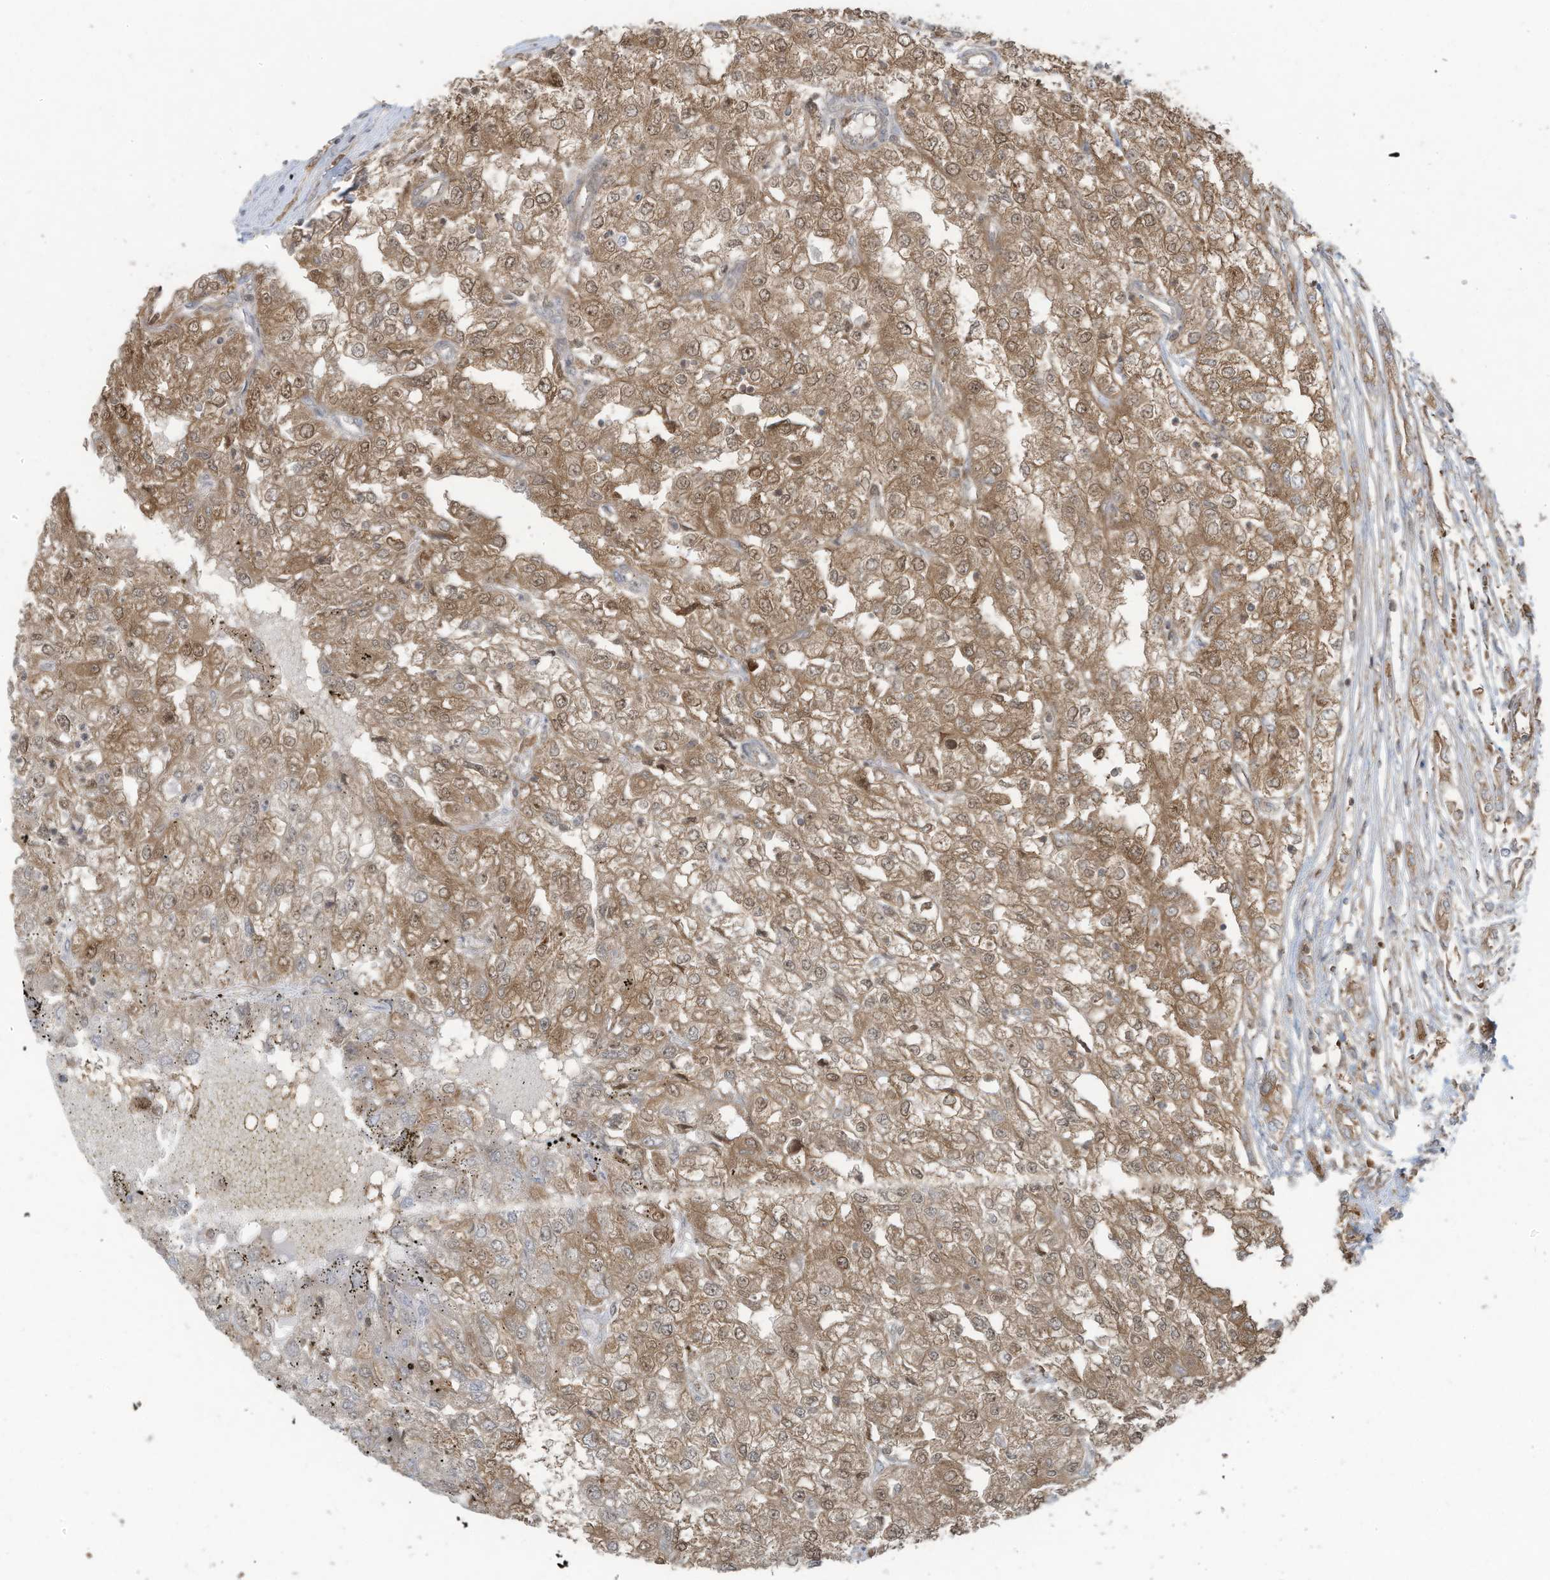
{"staining": {"intensity": "moderate", "quantity": ">75%", "location": "cytoplasmic/membranous,nuclear"}, "tissue": "renal cancer", "cell_type": "Tumor cells", "image_type": "cancer", "snomed": [{"axis": "morphology", "description": "Adenocarcinoma, NOS"}, {"axis": "topography", "description": "Kidney"}], "caption": "An immunohistochemistry (IHC) photomicrograph of neoplastic tissue is shown. Protein staining in brown shows moderate cytoplasmic/membranous and nuclear positivity in renal cancer within tumor cells.", "gene": "OLA1", "patient": {"sex": "female", "age": 54}}